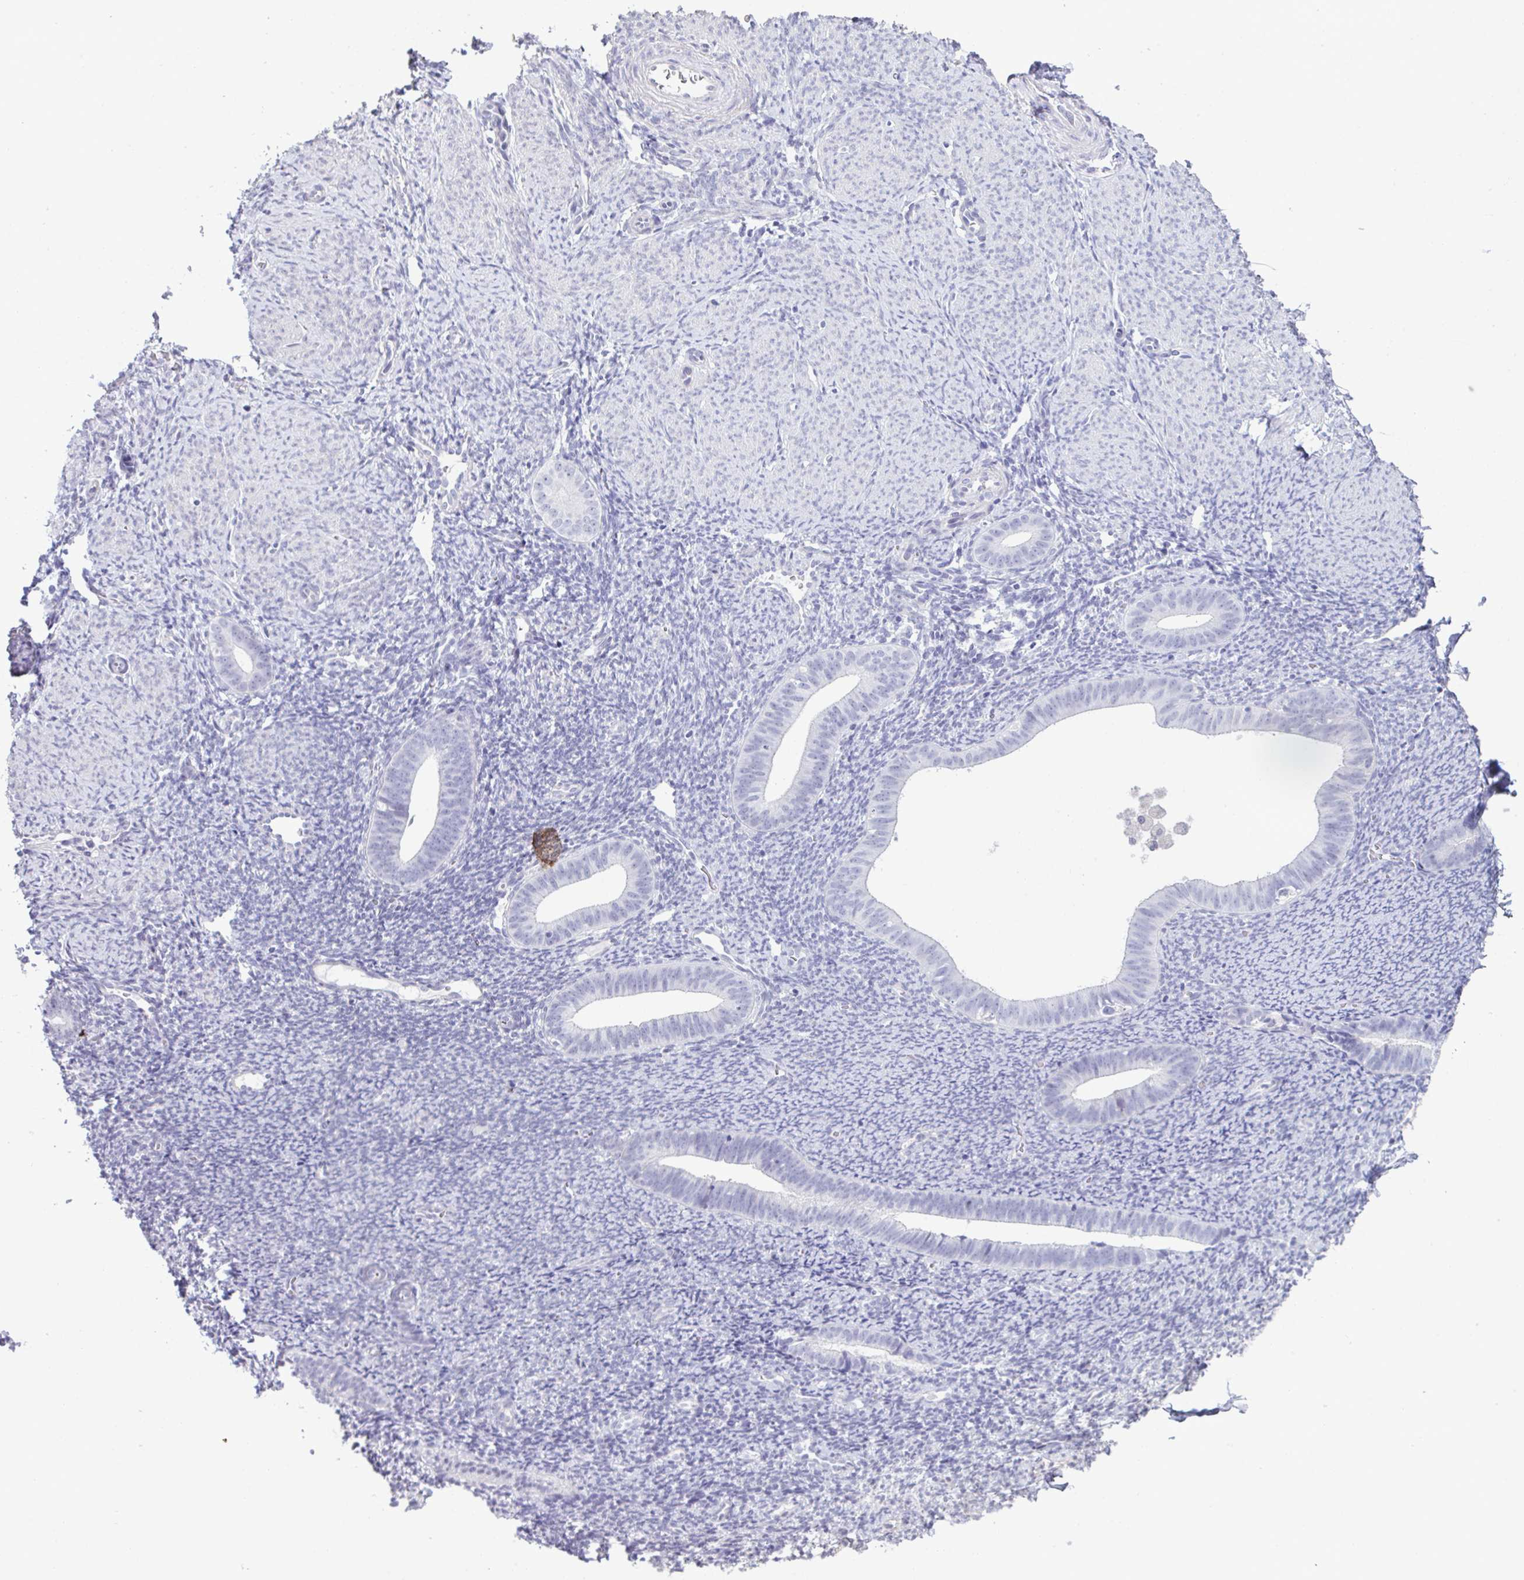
{"staining": {"intensity": "negative", "quantity": "none", "location": "none"}, "tissue": "endometrium", "cell_type": "Cells in endometrial stroma", "image_type": "normal", "snomed": [{"axis": "morphology", "description": "Normal tissue, NOS"}, {"axis": "topography", "description": "Endometrium"}], "caption": "Cells in endometrial stroma show no significant protein positivity in unremarkable endometrium. The staining was performed using DAB to visualize the protein expression in brown, while the nuclei were stained in blue with hematoxylin (Magnification: 20x).", "gene": "ATP6V0D2", "patient": {"sex": "female", "age": 39}}